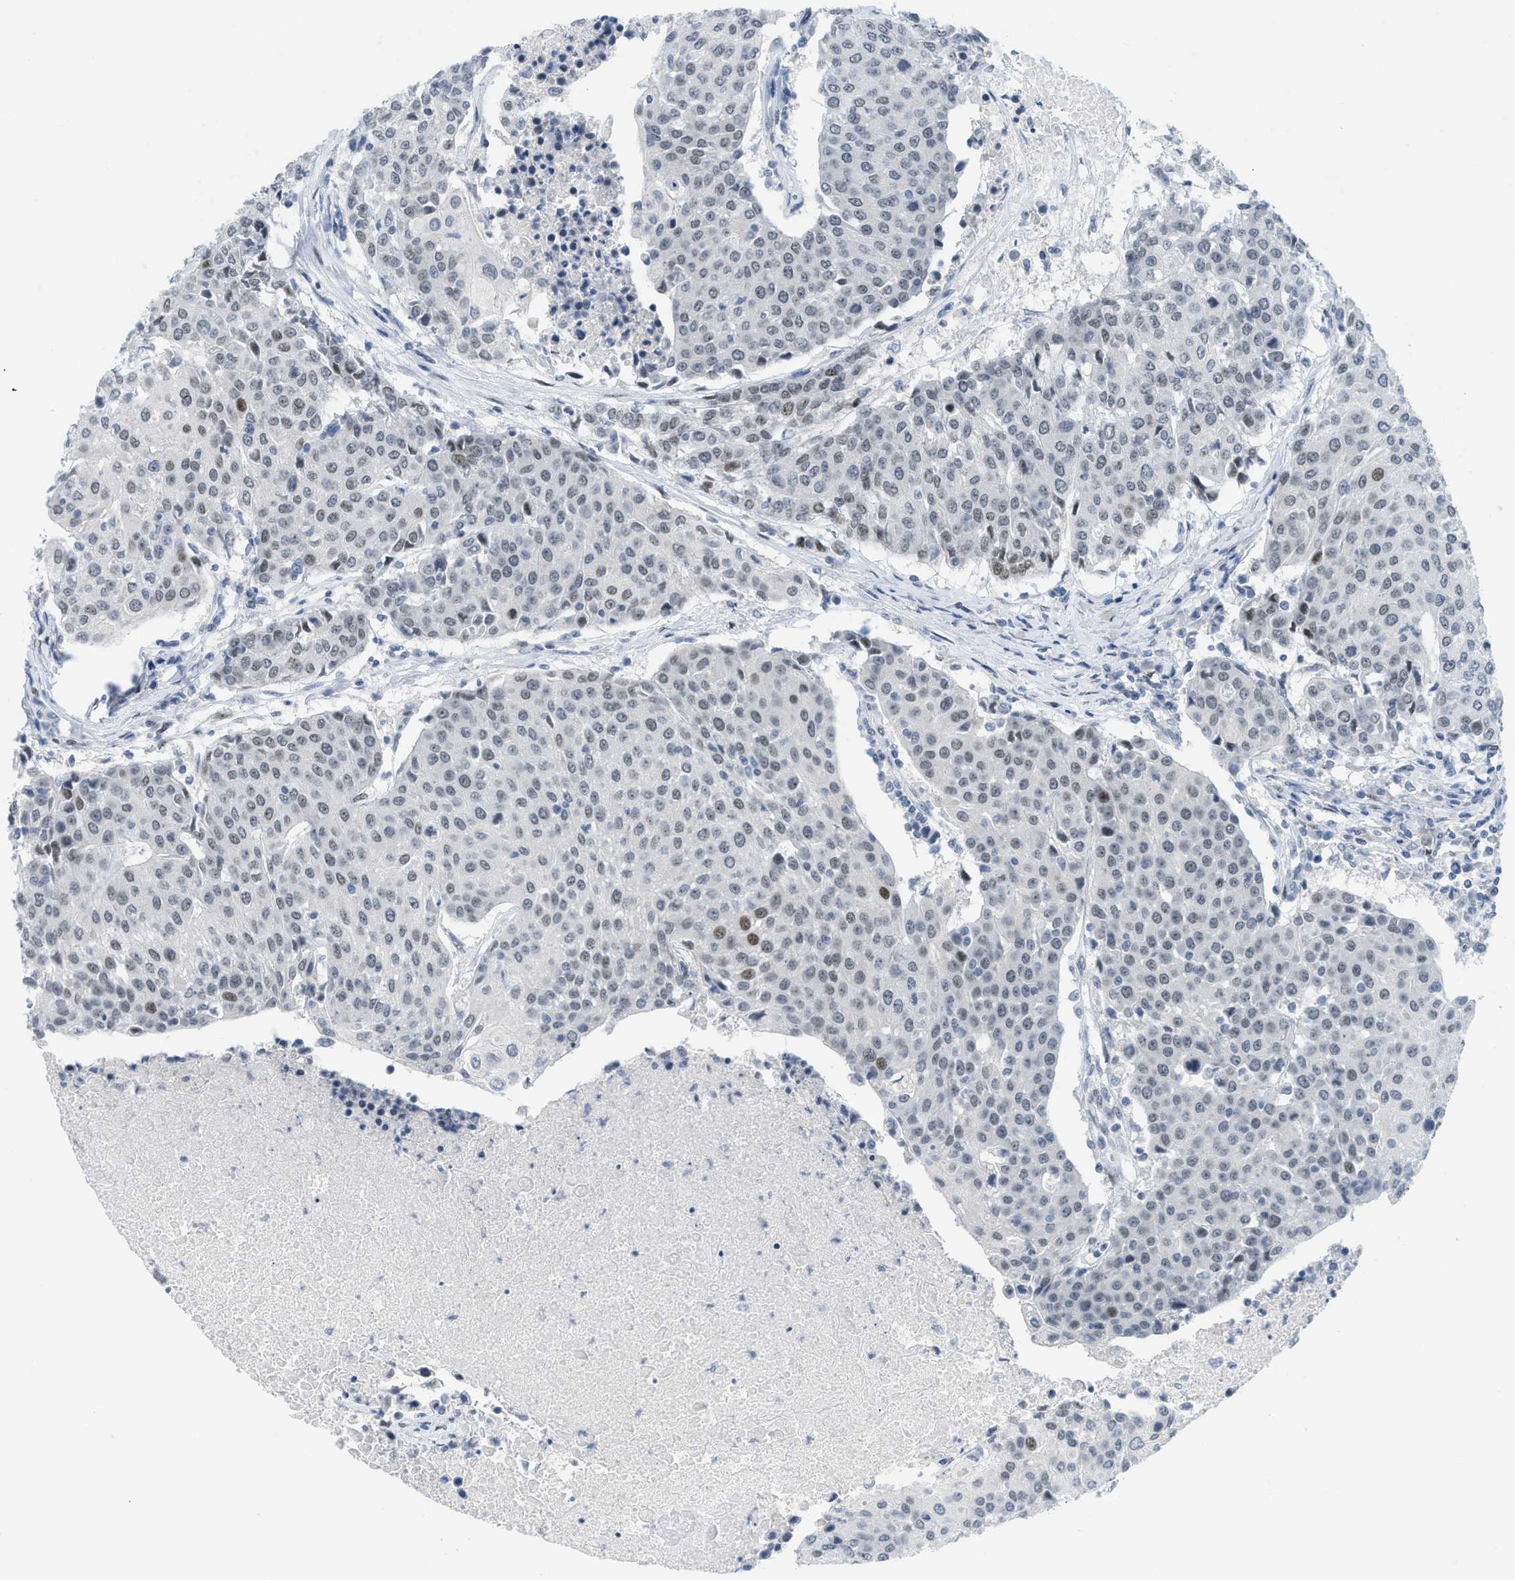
{"staining": {"intensity": "moderate", "quantity": "<25%", "location": "nuclear"}, "tissue": "urothelial cancer", "cell_type": "Tumor cells", "image_type": "cancer", "snomed": [{"axis": "morphology", "description": "Urothelial carcinoma, High grade"}, {"axis": "topography", "description": "Urinary bladder"}], "caption": "Tumor cells show low levels of moderate nuclear staining in about <25% of cells in urothelial carcinoma (high-grade).", "gene": "PBX1", "patient": {"sex": "female", "age": 85}}